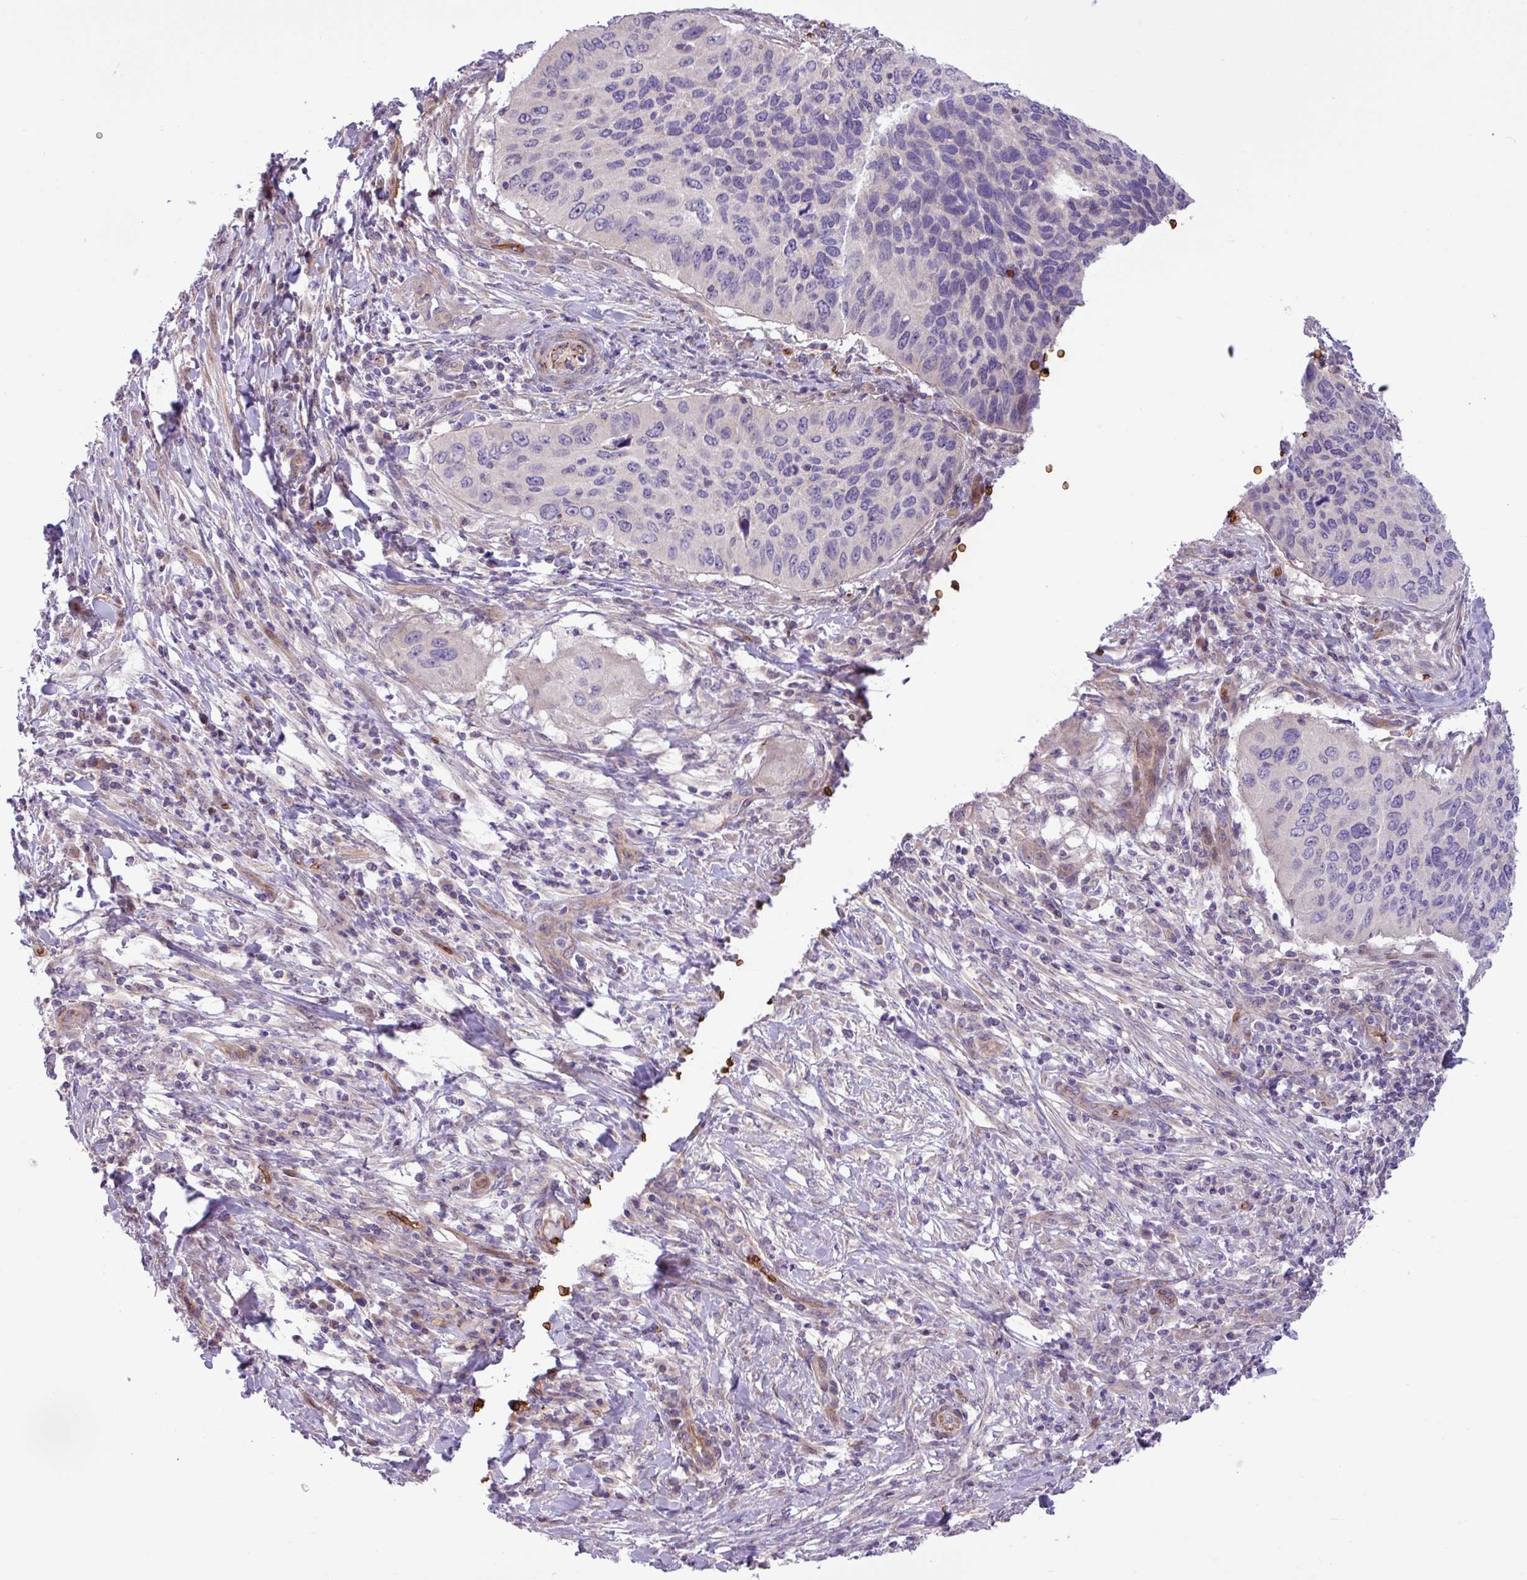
{"staining": {"intensity": "negative", "quantity": "none", "location": "none"}, "tissue": "cervical cancer", "cell_type": "Tumor cells", "image_type": "cancer", "snomed": [{"axis": "morphology", "description": "Squamous cell carcinoma, NOS"}, {"axis": "topography", "description": "Cervix"}], "caption": "Tumor cells show no significant protein staining in squamous cell carcinoma (cervical).", "gene": "RAD21L1", "patient": {"sex": "female", "age": 38}}